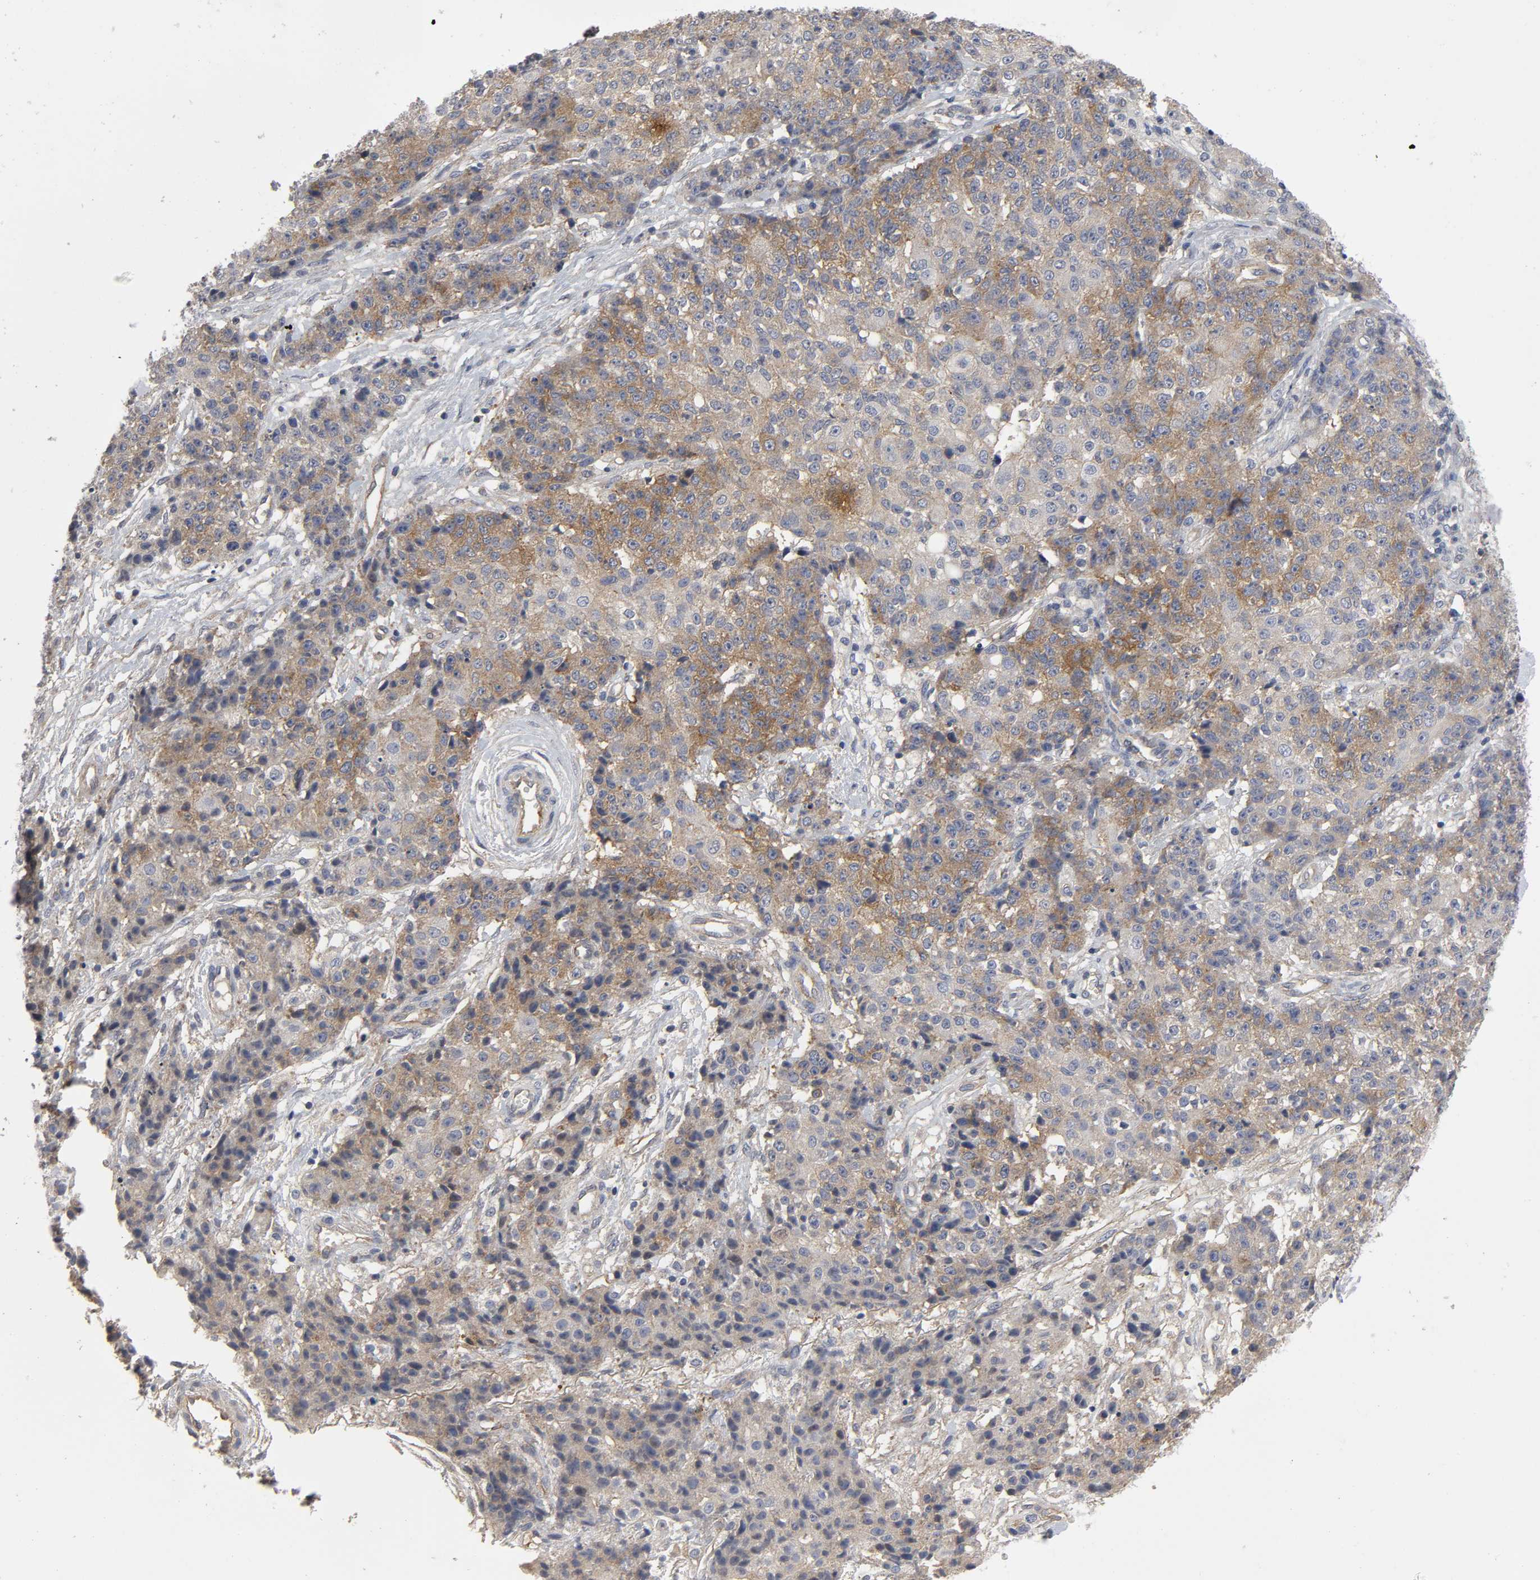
{"staining": {"intensity": "strong", "quantity": ">75%", "location": "cytoplasmic/membranous"}, "tissue": "ovarian cancer", "cell_type": "Tumor cells", "image_type": "cancer", "snomed": [{"axis": "morphology", "description": "Carcinoma, endometroid"}, {"axis": "topography", "description": "Ovary"}], "caption": "Immunohistochemical staining of ovarian cancer (endometroid carcinoma) reveals high levels of strong cytoplasmic/membranous positivity in approximately >75% of tumor cells. The staining was performed using DAB, with brown indicating positive protein expression. Nuclei are stained blue with hematoxylin.", "gene": "SH3GLB1", "patient": {"sex": "female", "age": 42}}